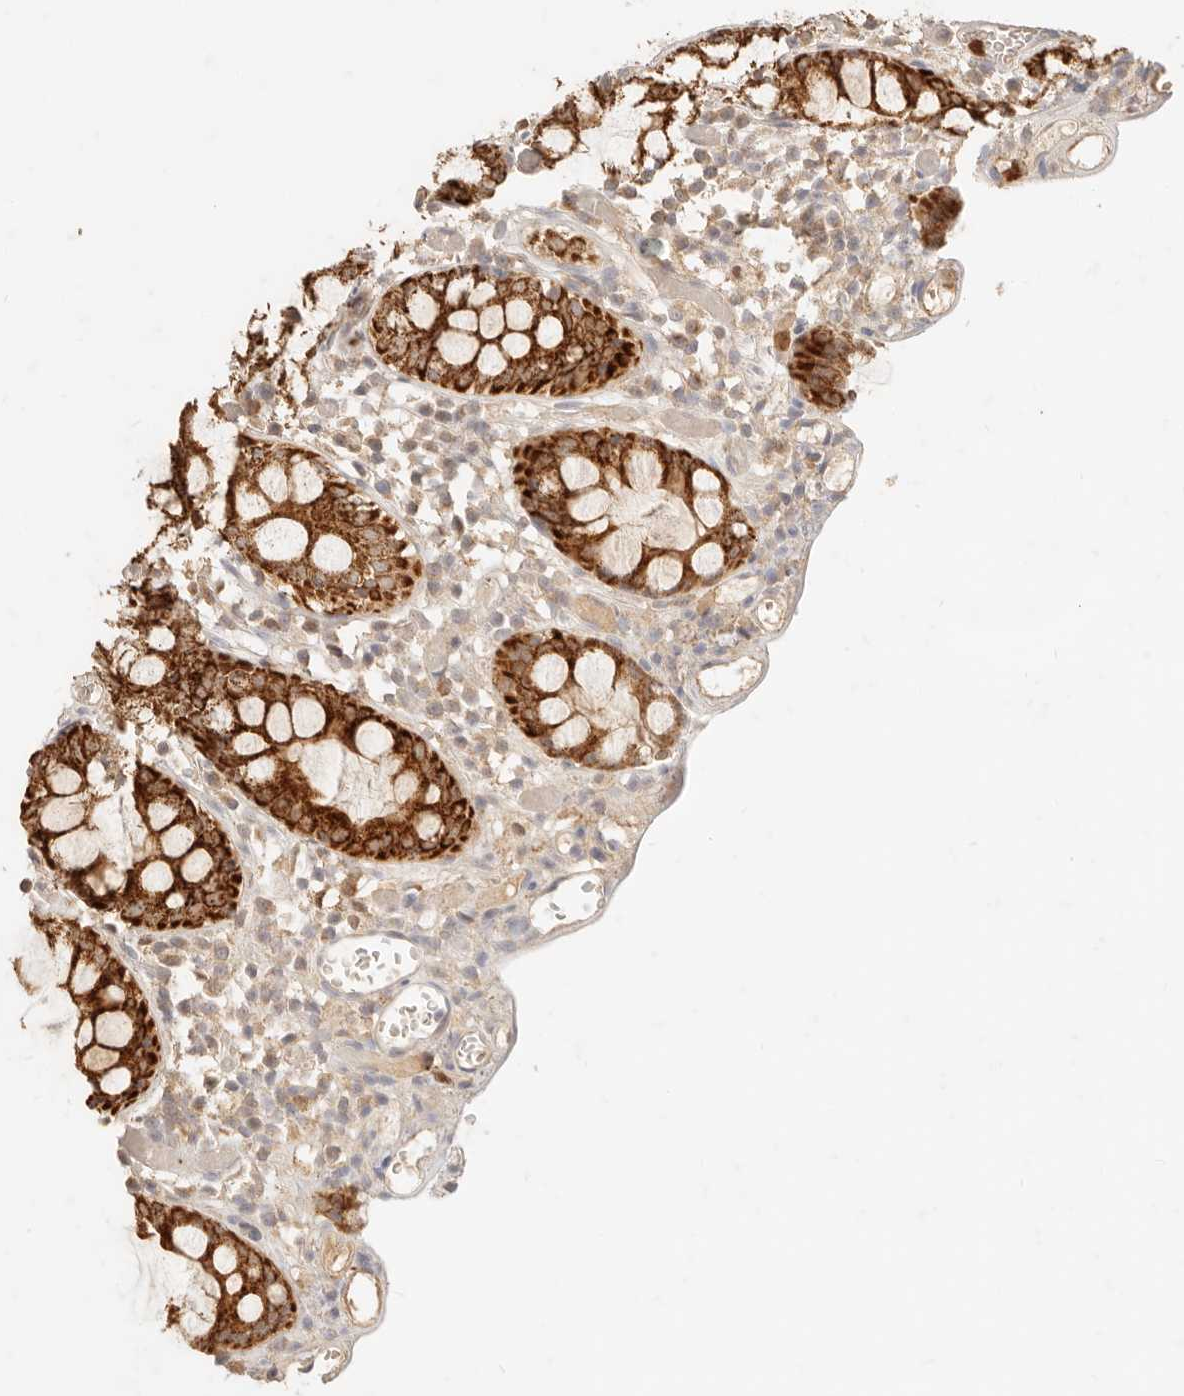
{"staining": {"intensity": "negative", "quantity": "none", "location": "none"}, "tissue": "colon", "cell_type": "Endothelial cells", "image_type": "normal", "snomed": [{"axis": "morphology", "description": "Normal tissue, NOS"}, {"axis": "topography", "description": "Colon"}], "caption": "This is an IHC histopathology image of normal colon. There is no positivity in endothelial cells.", "gene": "TMTC2", "patient": {"sex": "male", "age": 14}}